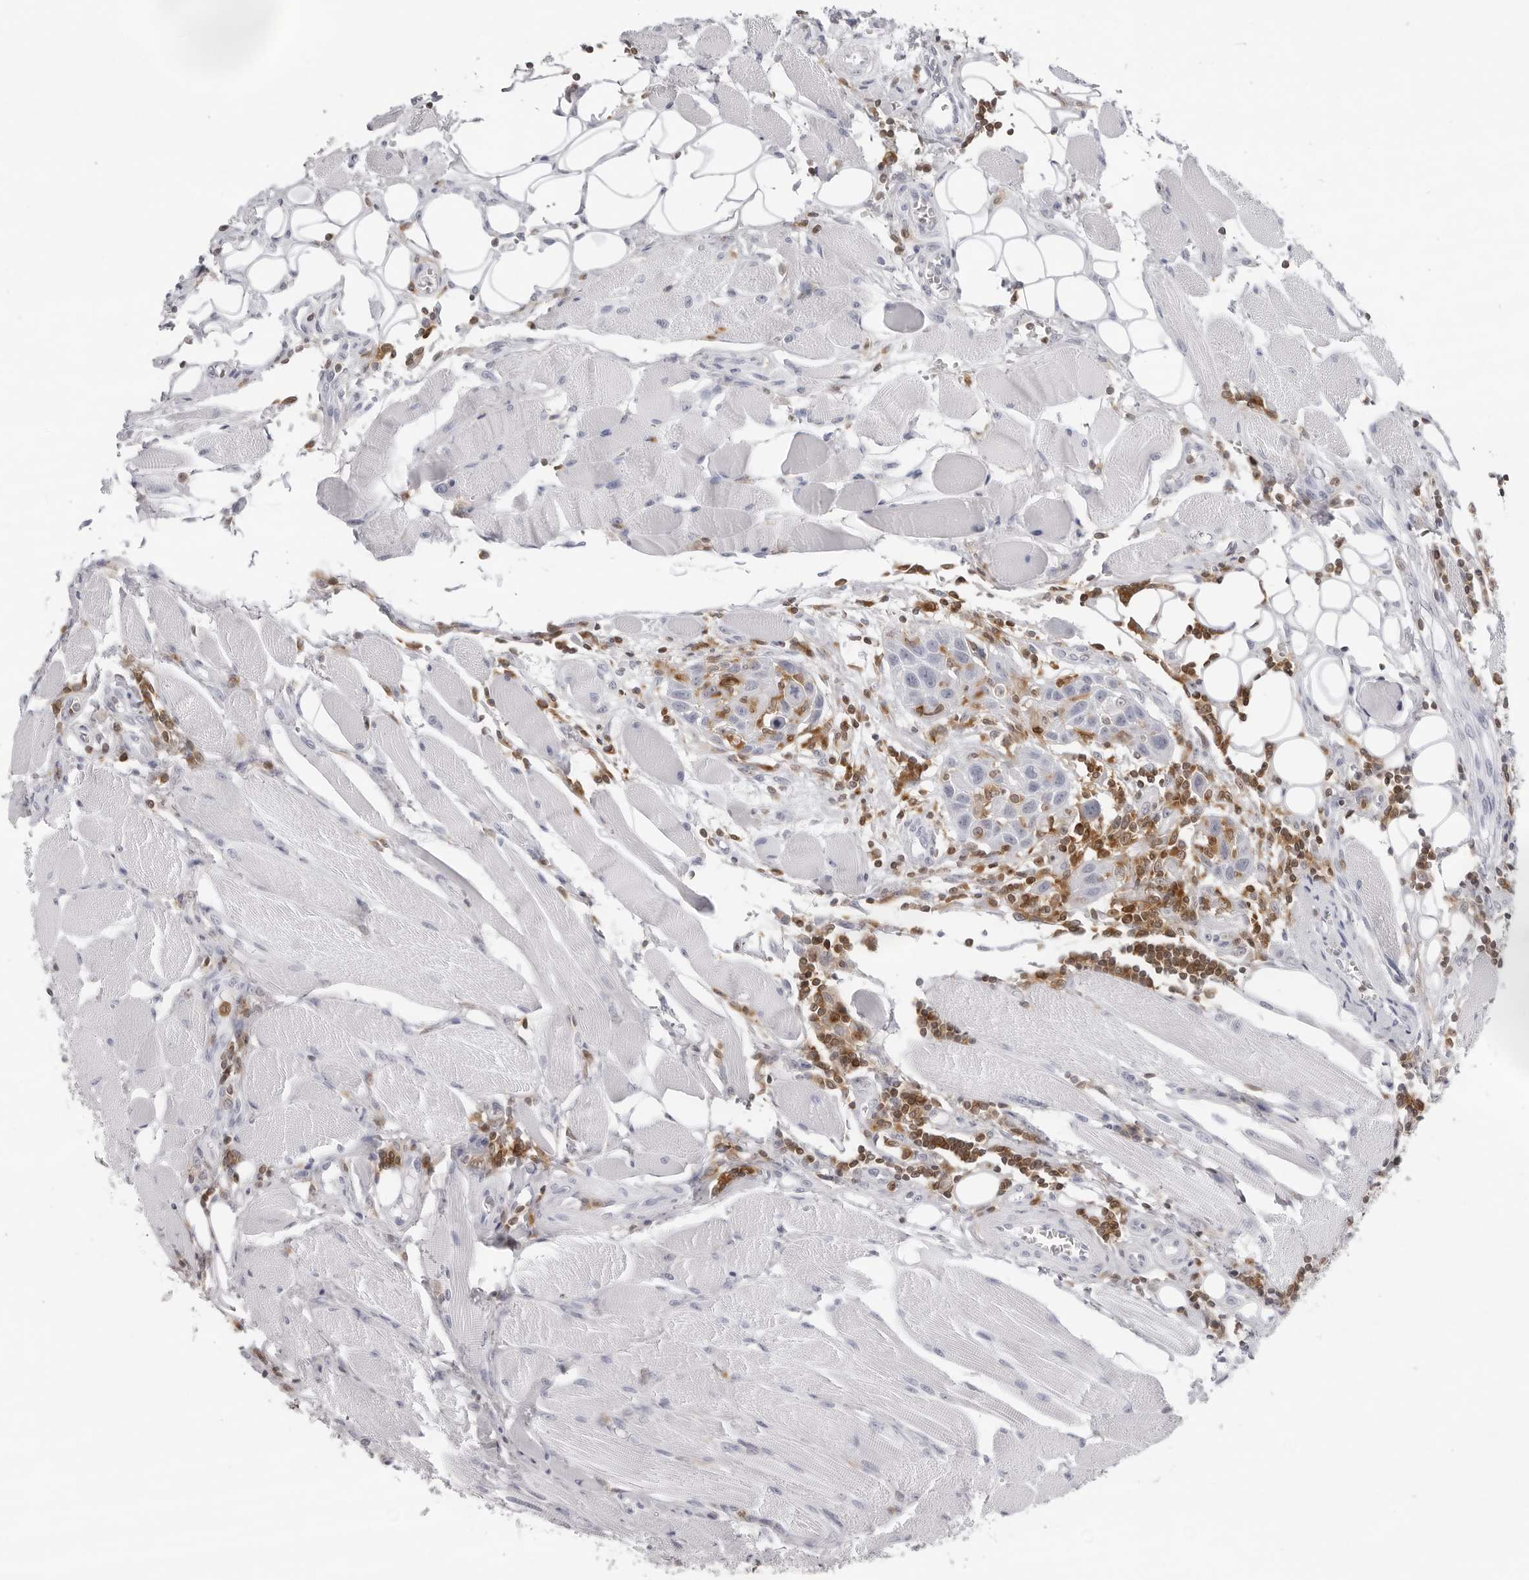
{"staining": {"intensity": "negative", "quantity": "none", "location": "none"}, "tissue": "head and neck cancer", "cell_type": "Tumor cells", "image_type": "cancer", "snomed": [{"axis": "morphology", "description": "Squamous cell carcinoma, NOS"}, {"axis": "topography", "description": "Oral tissue"}, {"axis": "topography", "description": "Head-Neck"}], "caption": "This is a image of IHC staining of squamous cell carcinoma (head and neck), which shows no expression in tumor cells.", "gene": "FMNL1", "patient": {"sex": "female", "age": 50}}